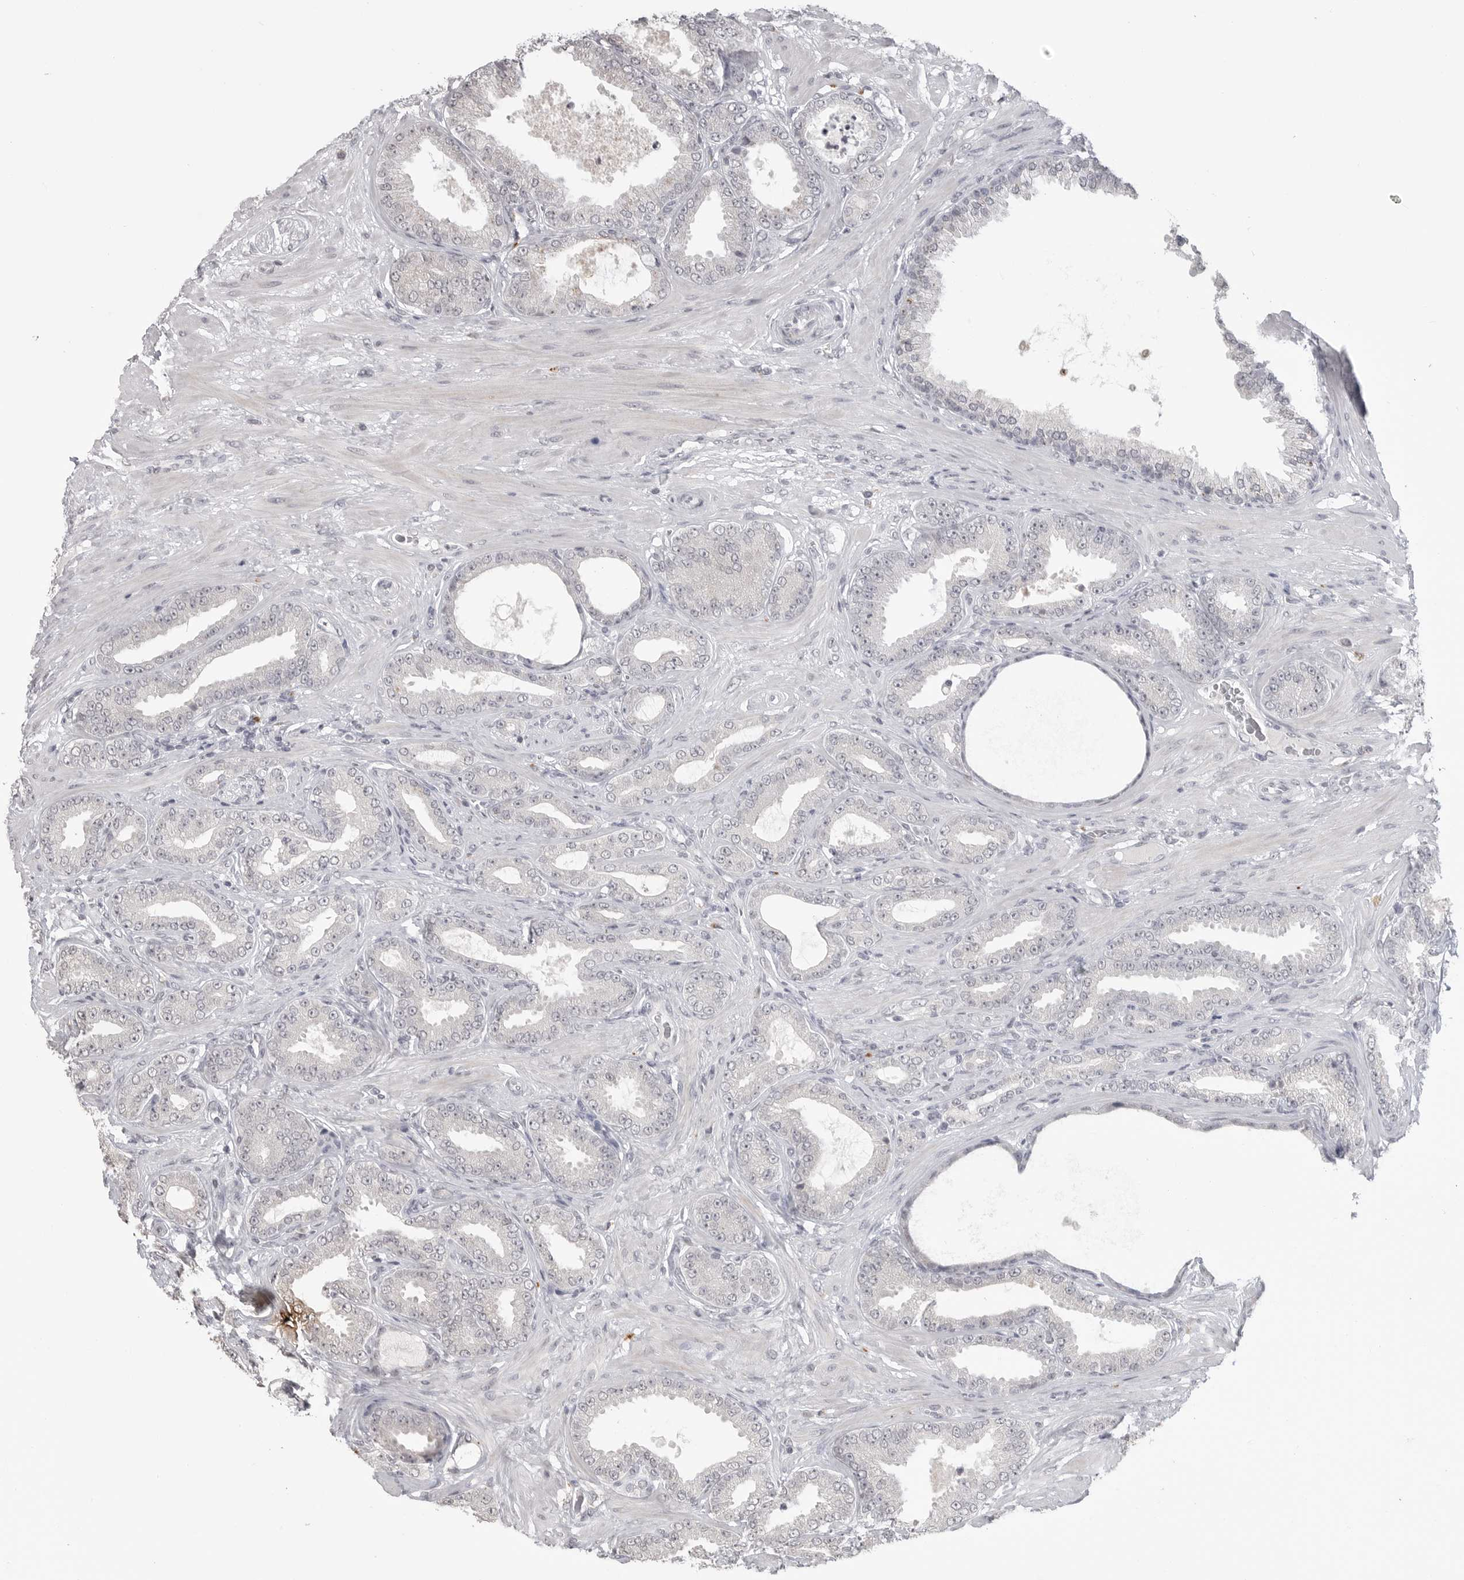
{"staining": {"intensity": "negative", "quantity": "none", "location": "none"}, "tissue": "prostate cancer", "cell_type": "Tumor cells", "image_type": "cancer", "snomed": [{"axis": "morphology", "description": "Adenocarcinoma, Low grade"}, {"axis": "topography", "description": "Prostate"}], "caption": "Immunohistochemistry of human adenocarcinoma (low-grade) (prostate) demonstrates no staining in tumor cells. (Brightfield microscopy of DAB (3,3'-diaminobenzidine) immunohistochemistry at high magnification).", "gene": "PRSS1", "patient": {"sex": "male", "age": 63}}